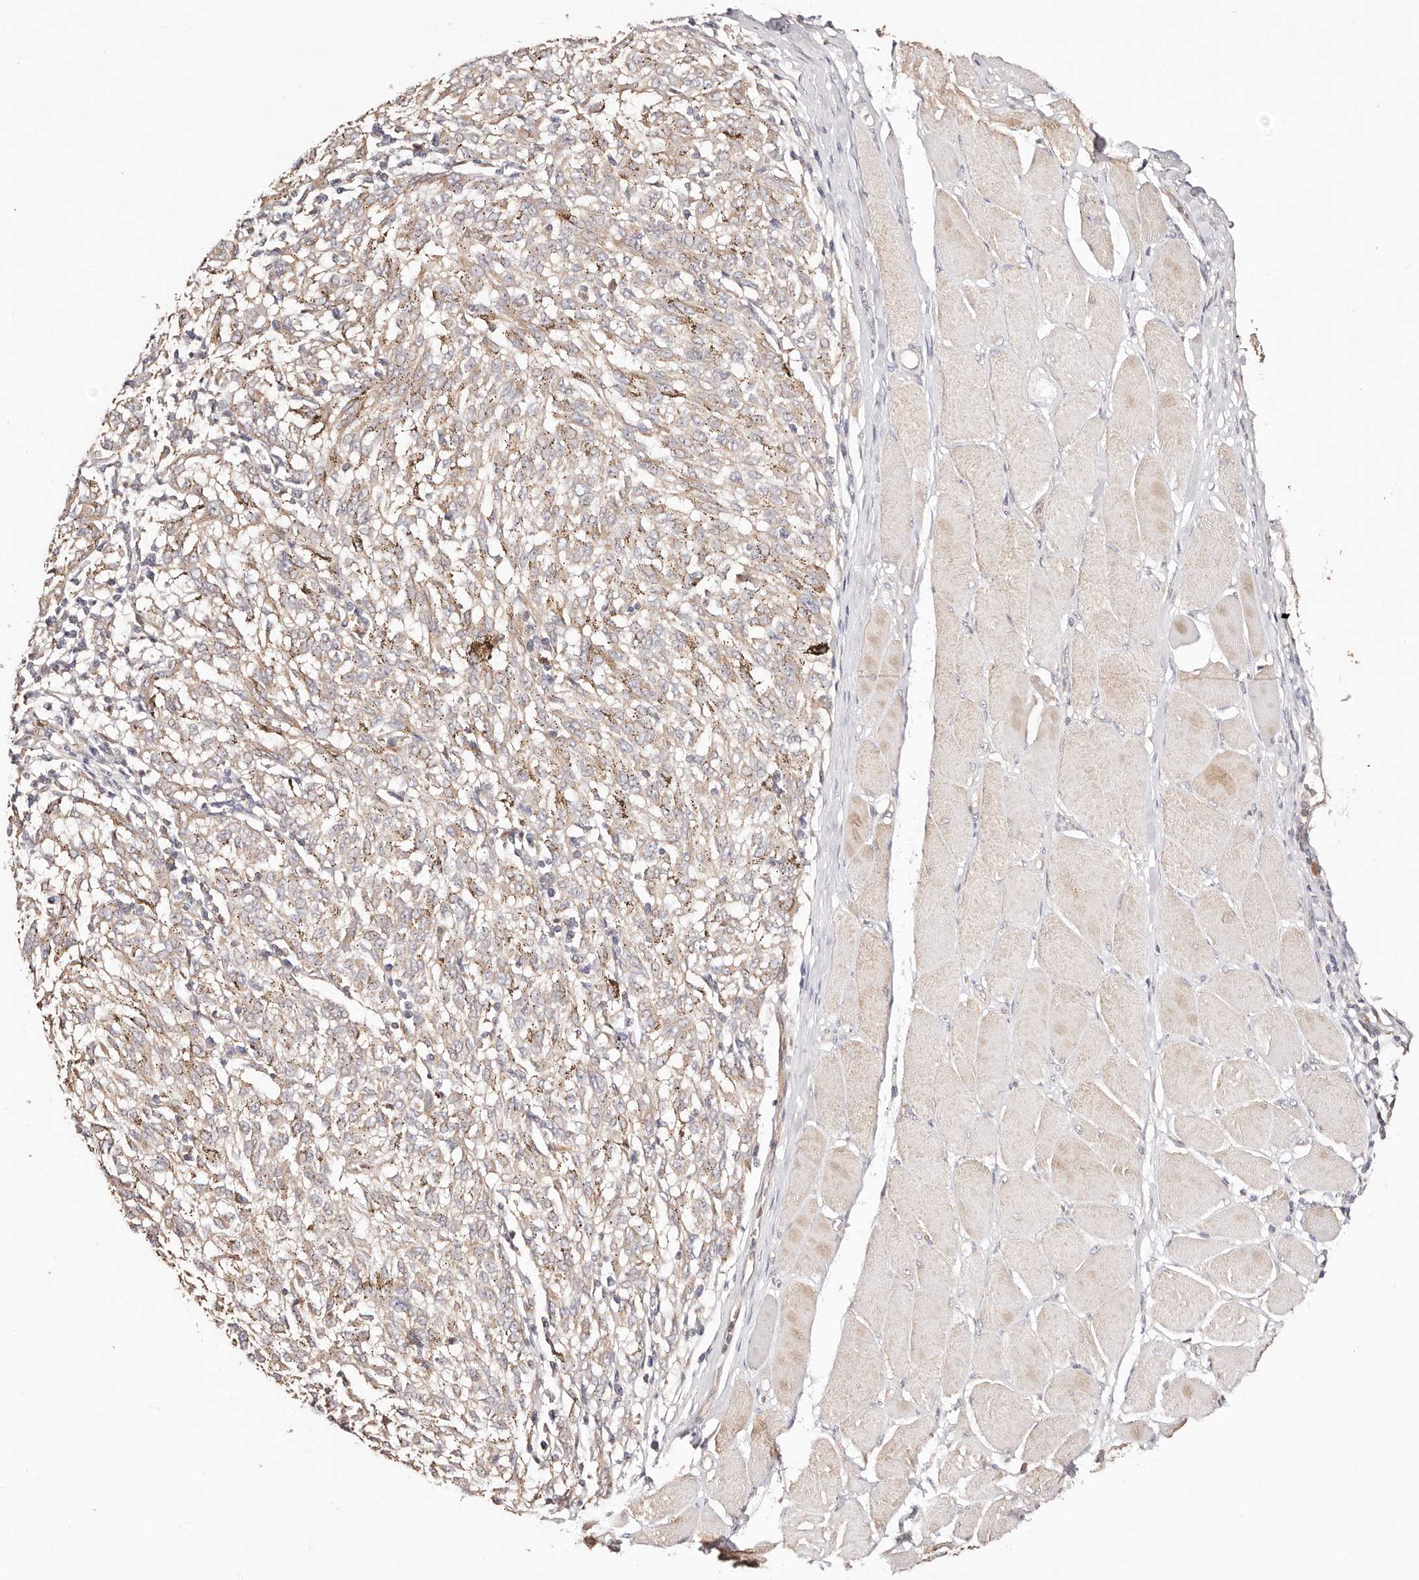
{"staining": {"intensity": "negative", "quantity": "none", "location": "none"}, "tissue": "melanoma", "cell_type": "Tumor cells", "image_type": "cancer", "snomed": [{"axis": "morphology", "description": "Malignant melanoma, NOS"}, {"axis": "topography", "description": "Skin"}], "caption": "Immunohistochemistry image of neoplastic tissue: melanoma stained with DAB (3,3'-diaminobenzidine) reveals no significant protein positivity in tumor cells.", "gene": "MAPK1", "patient": {"sex": "female", "age": 72}}